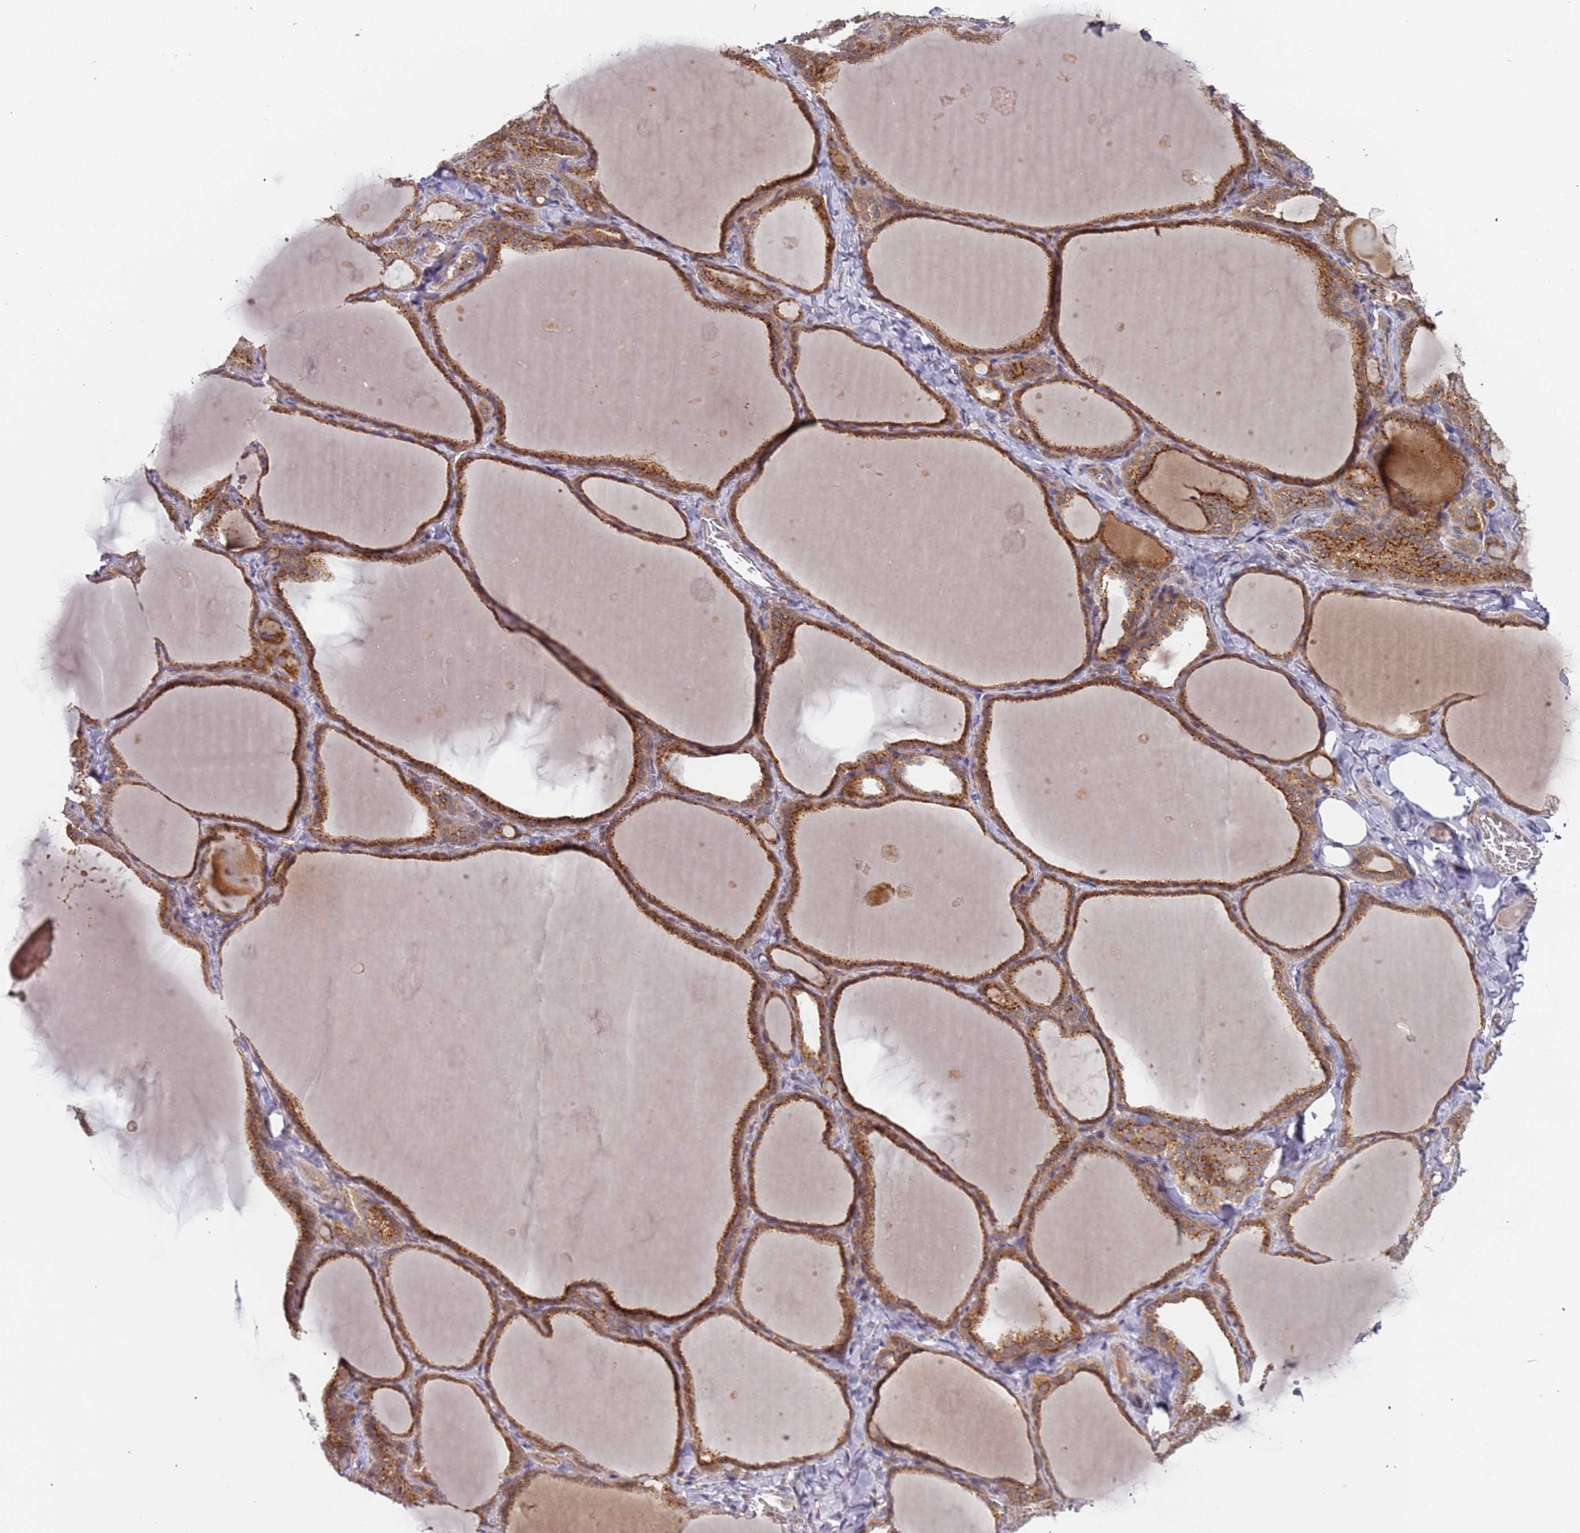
{"staining": {"intensity": "moderate", "quantity": ">75%", "location": "cytoplasmic/membranous"}, "tissue": "thyroid gland", "cell_type": "Glandular cells", "image_type": "normal", "snomed": [{"axis": "morphology", "description": "Normal tissue, NOS"}, {"axis": "topography", "description": "Thyroid gland"}], "caption": "IHC histopathology image of normal human thyroid gland stained for a protein (brown), which shows medium levels of moderate cytoplasmic/membranous positivity in about >75% of glandular cells.", "gene": "OR5A2", "patient": {"sex": "female", "age": 22}}